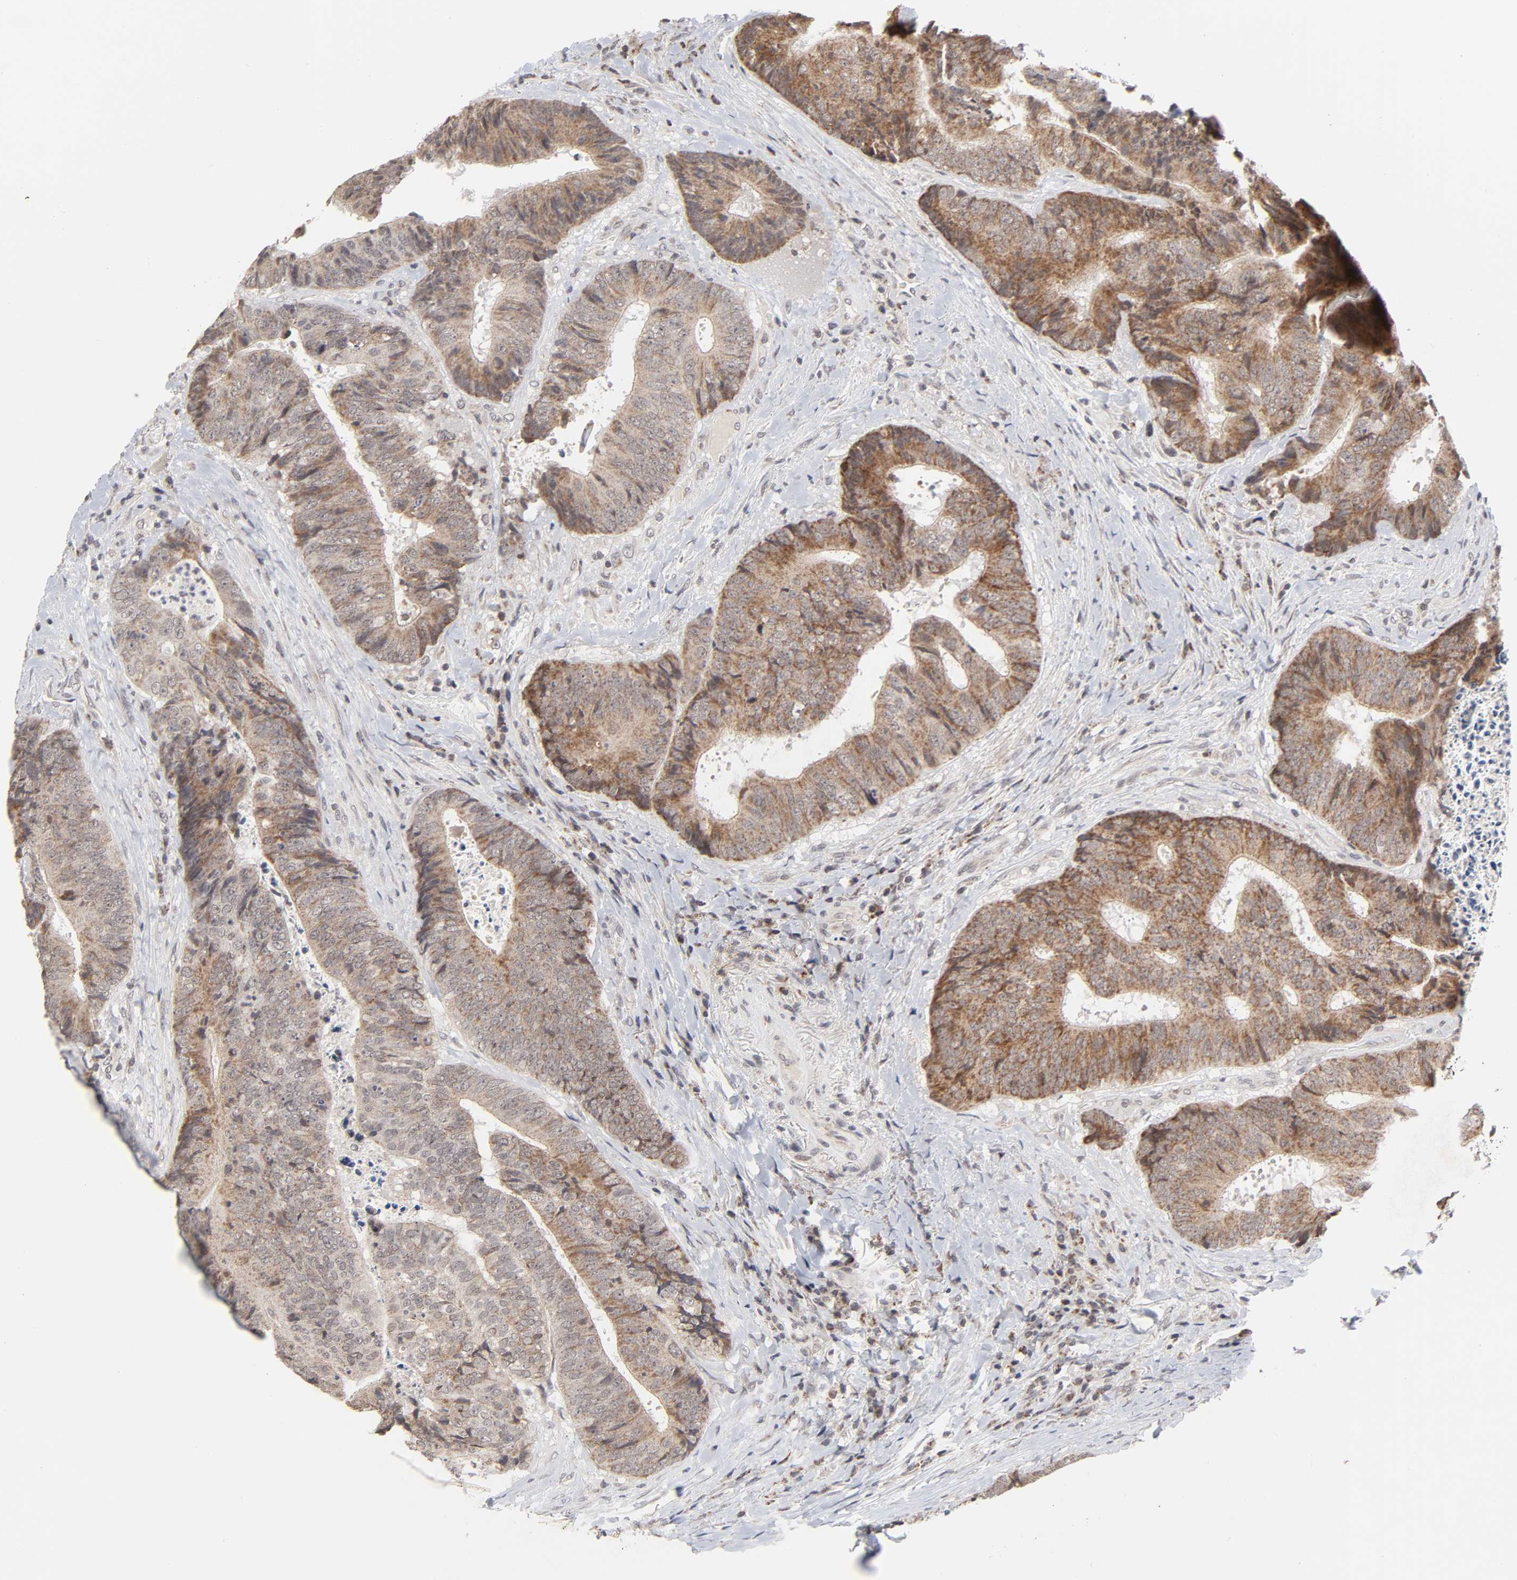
{"staining": {"intensity": "moderate", "quantity": ">75%", "location": "cytoplasmic/membranous"}, "tissue": "colorectal cancer", "cell_type": "Tumor cells", "image_type": "cancer", "snomed": [{"axis": "morphology", "description": "Adenocarcinoma, NOS"}, {"axis": "topography", "description": "Rectum"}], "caption": "Immunohistochemistry histopathology image of colorectal cancer stained for a protein (brown), which exhibits medium levels of moderate cytoplasmic/membranous positivity in approximately >75% of tumor cells.", "gene": "AUH", "patient": {"sex": "male", "age": 72}}